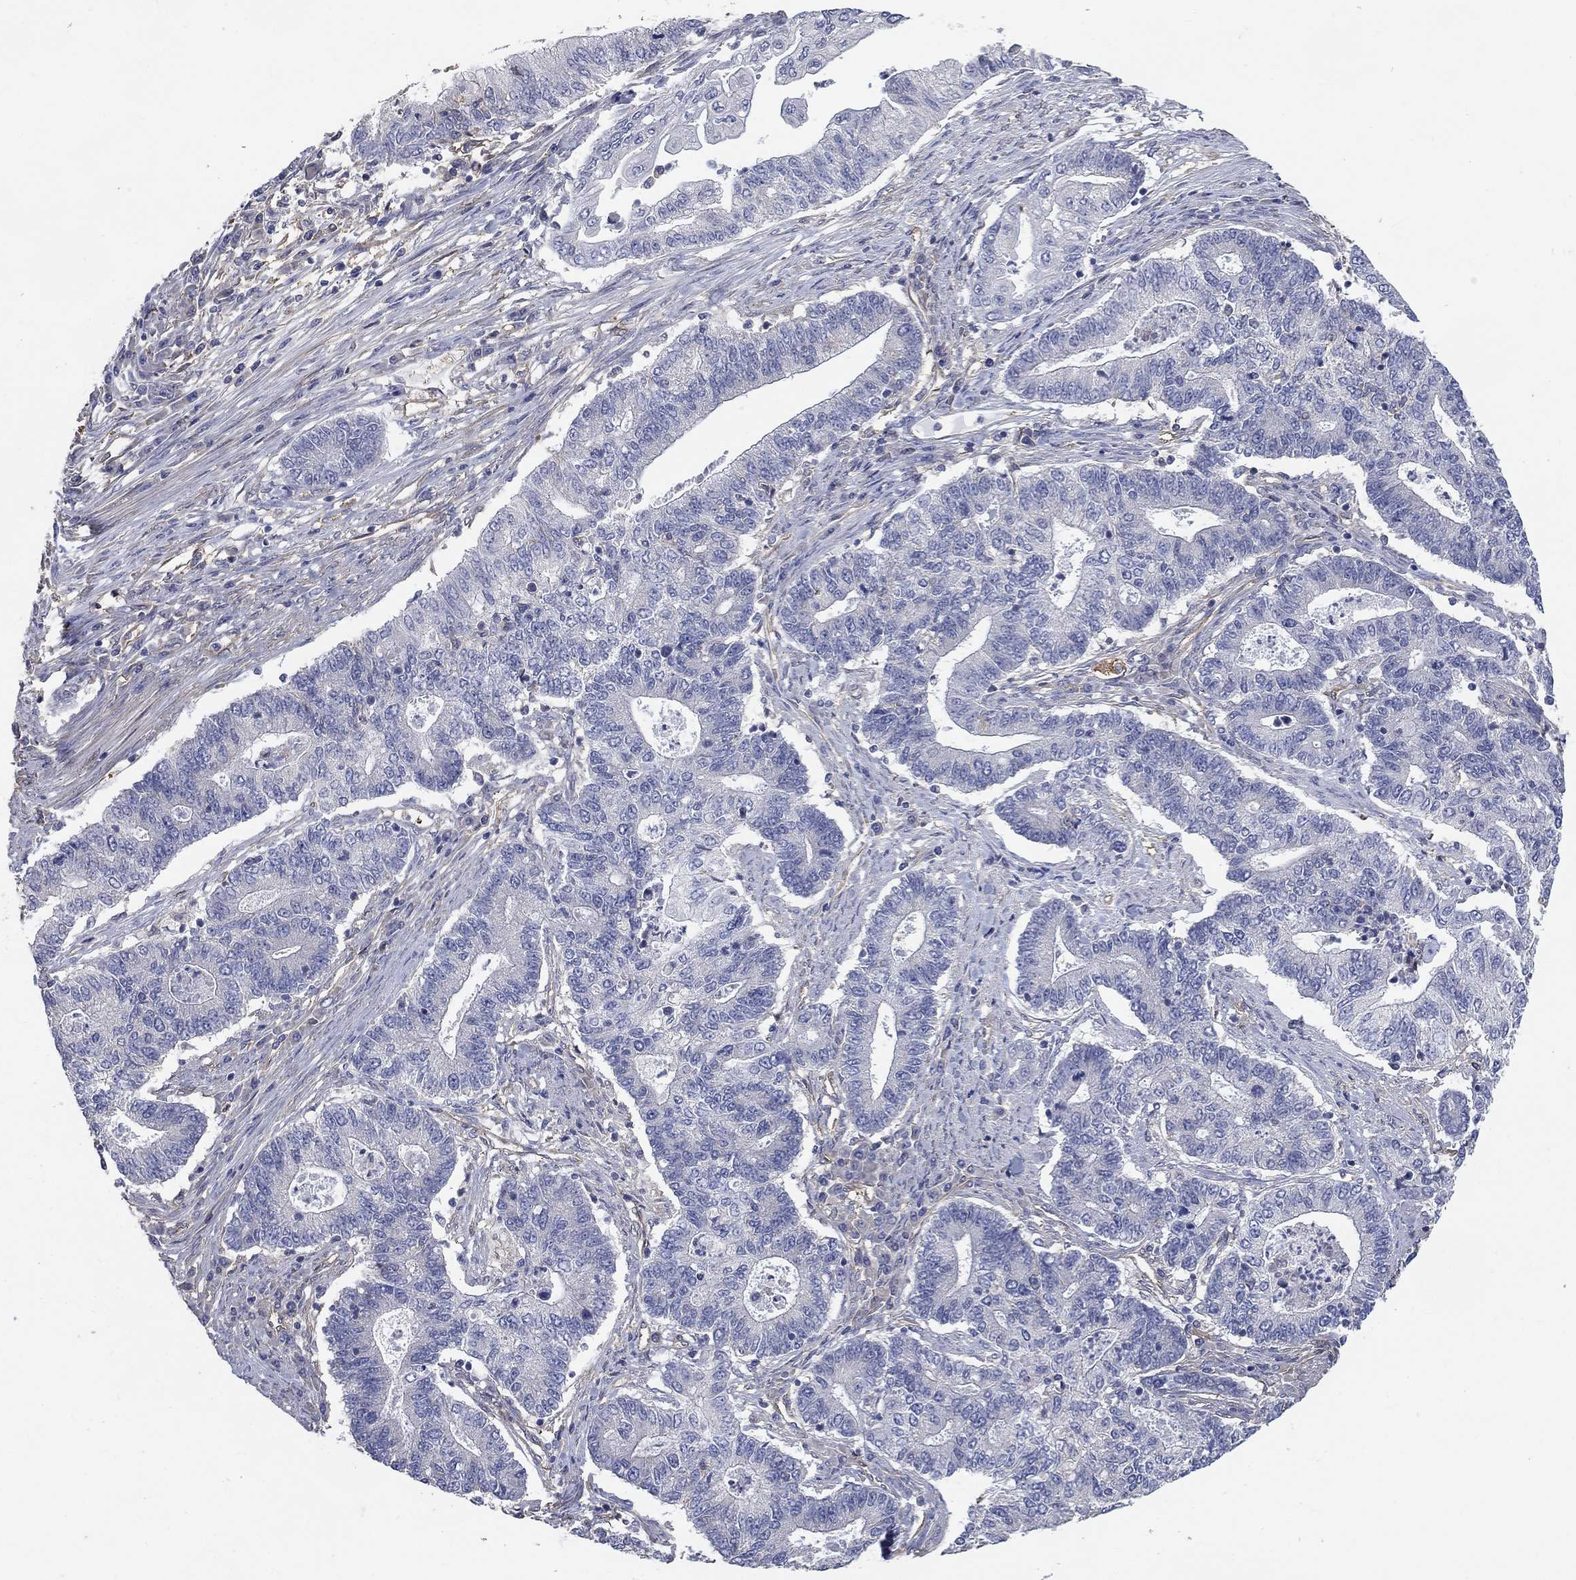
{"staining": {"intensity": "negative", "quantity": "none", "location": "none"}, "tissue": "endometrial cancer", "cell_type": "Tumor cells", "image_type": "cancer", "snomed": [{"axis": "morphology", "description": "Adenocarcinoma, NOS"}, {"axis": "topography", "description": "Uterus"}, {"axis": "topography", "description": "Endometrium"}], "caption": "The IHC micrograph has no significant positivity in tumor cells of endometrial cancer (adenocarcinoma) tissue. (Brightfield microscopy of DAB immunohistochemistry (IHC) at high magnification).", "gene": "DPYSL2", "patient": {"sex": "female", "age": 54}}